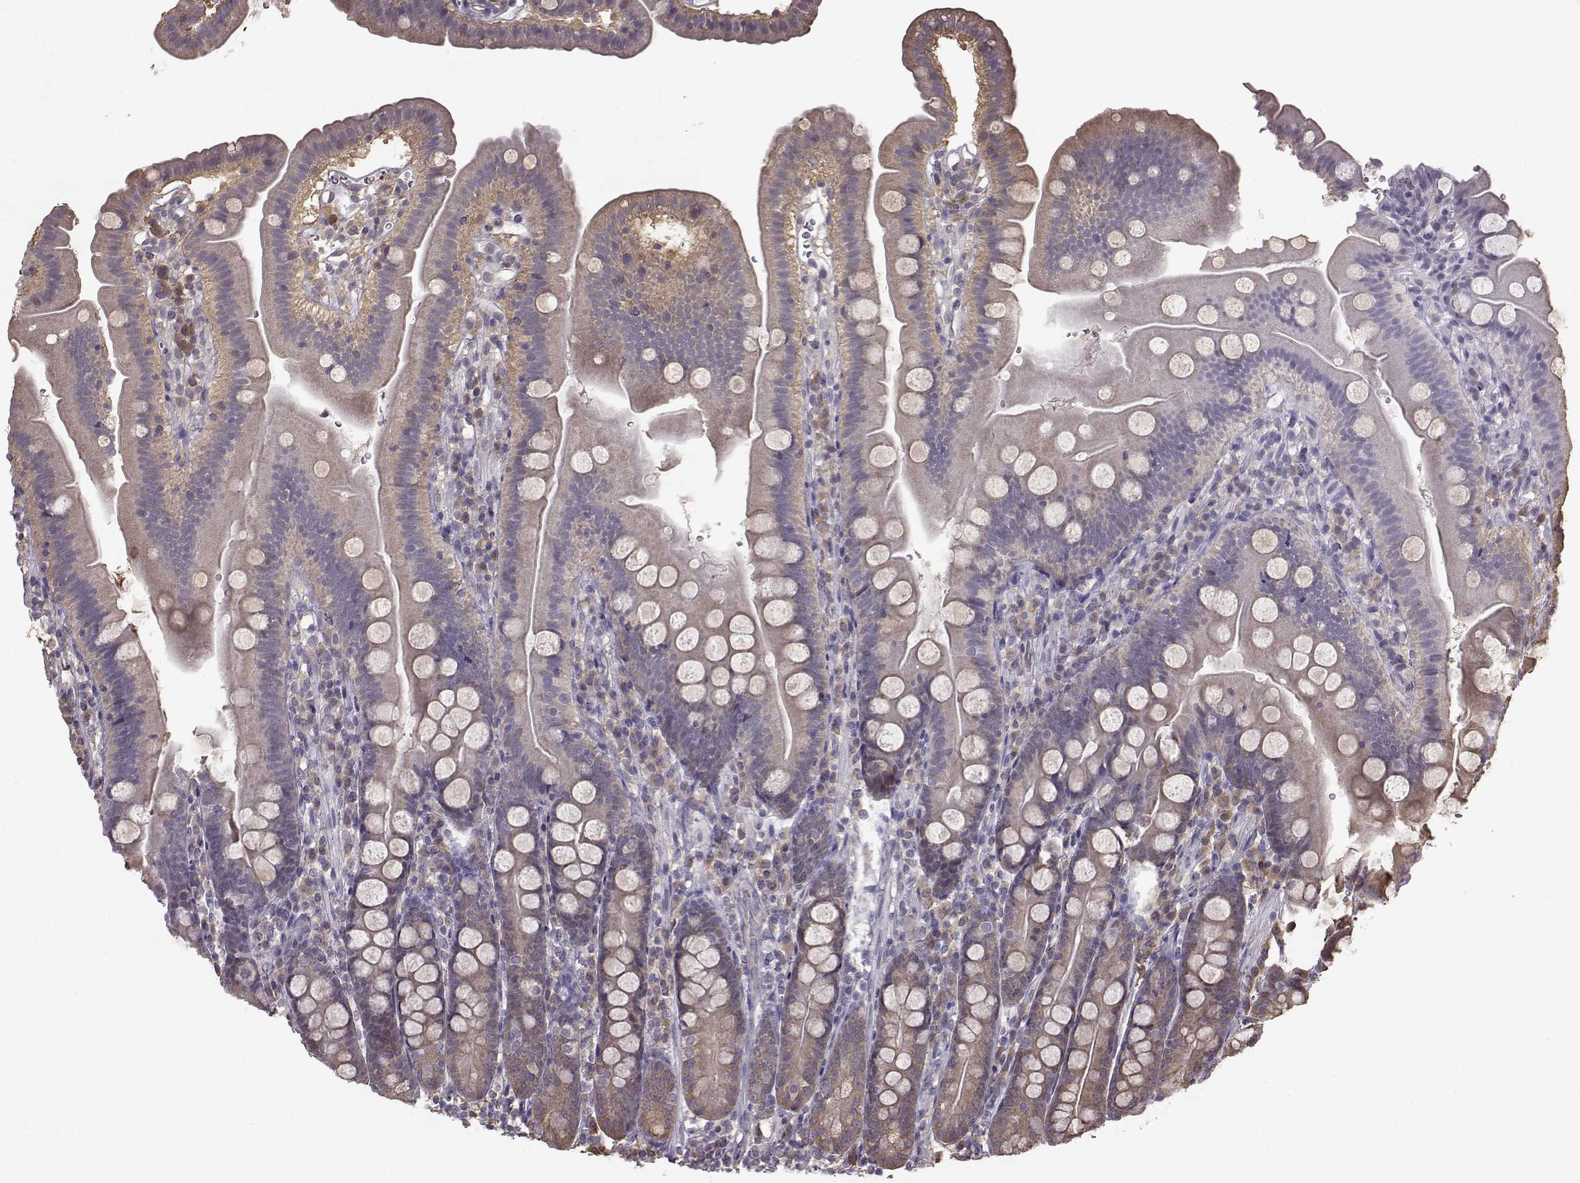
{"staining": {"intensity": "weak", "quantity": "<25%", "location": "cytoplasmic/membranous"}, "tissue": "duodenum", "cell_type": "Glandular cells", "image_type": "normal", "snomed": [{"axis": "morphology", "description": "Normal tissue, NOS"}, {"axis": "topography", "description": "Duodenum"}], "caption": "Duodenum stained for a protein using immunohistochemistry (IHC) exhibits no staining glandular cells.", "gene": "NME1", "patient": {"sex": "female", "age": 67}}